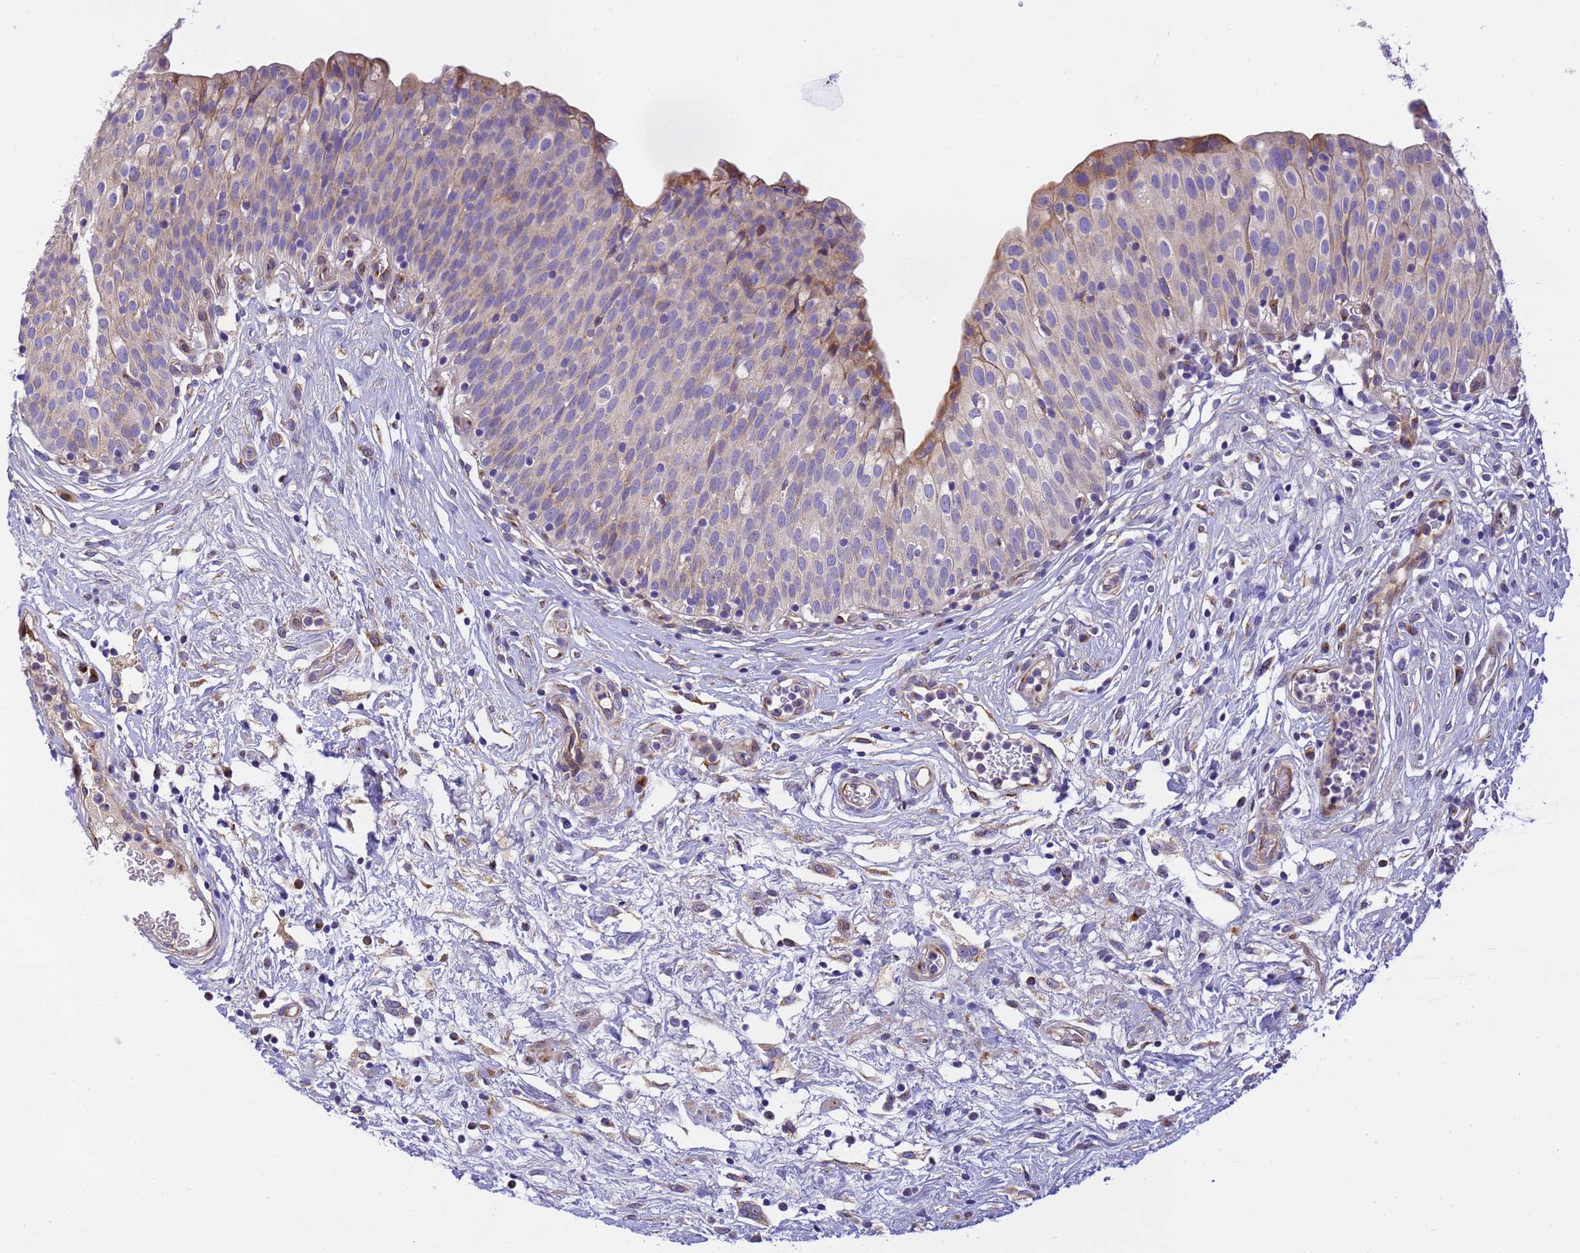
{"staining": {"intensity": "moderate", "quantity": "<25%", "location": "cytoplasmic/membranous"}, "tissue": "urinary bladder", "cell_type": "Urothelial cells", "image_type": "normal", "snomed": [{"axis": "morphology", "description": "Normal tissue, NOS"}, {"axis": "topography", "description": "Urinary bladder"}], "caption": "Protein staining displays moderate cytoplasmic/membranous staining in about <25% of urothelial cells in unremarkable urinary bladder.", "gene": "RHBDD3", "patient": {"sex": "male", "age": 55}}